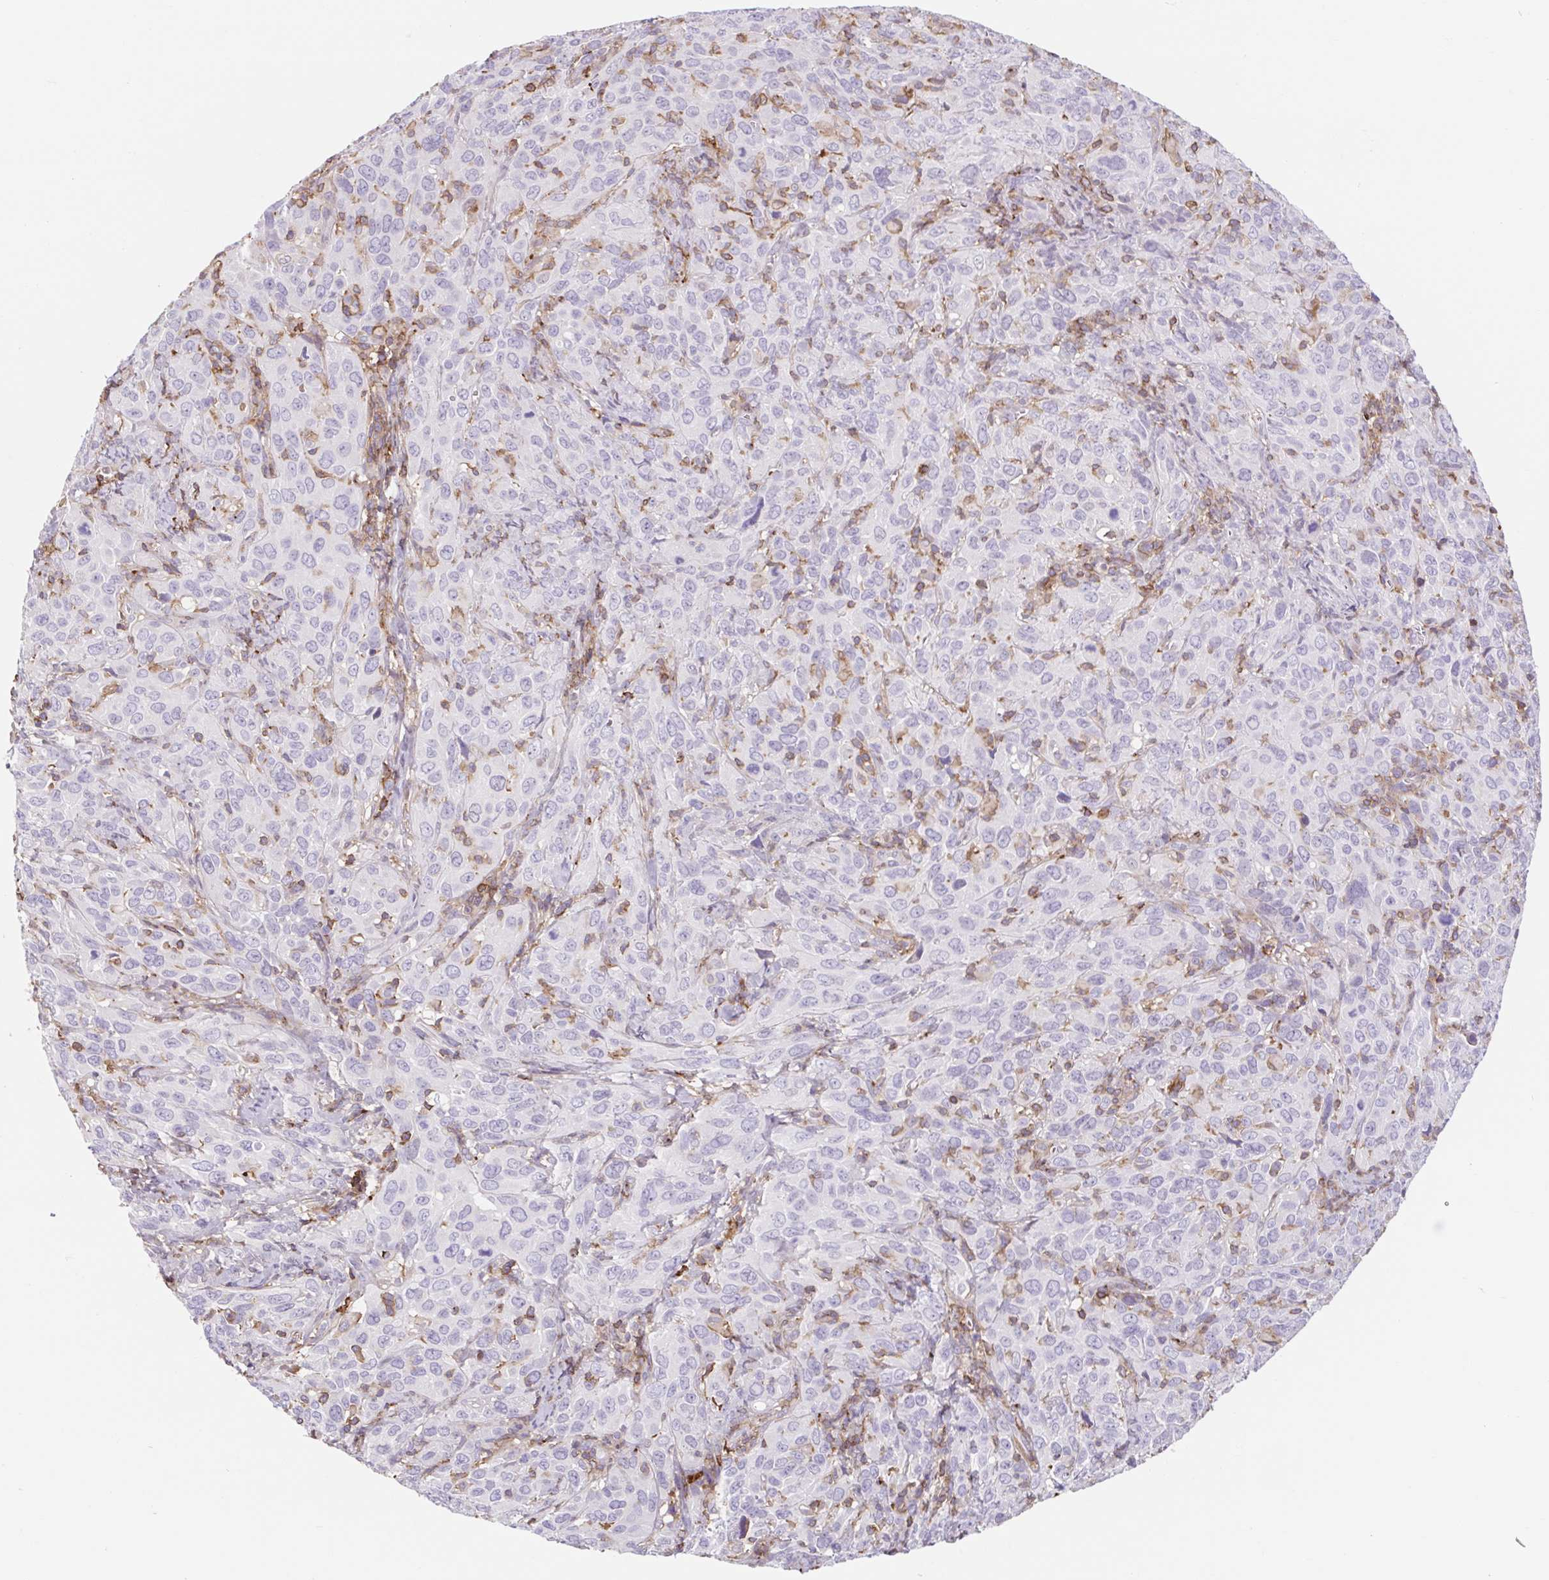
{"staining": {"intensity": "negative", "quantity": "none", "location": "none"}, "tissue": "cervical cancer", "cell_type": "Tumor cells", "image_type": "cancer", "snomed": [{"axis": "morphology", "description": "Normal tissue, NOS"}, {"axis": "morphology", "description": "Squamous cell carcinoma, NOS"}, {"axis": "topography", "description": "Cervix"}], "caption": "There is no significant positivity in tumor cells of cervical cancer (squamous cell carcinoma).", "gene": "TPRG1", "patient": {"sex": "female", "age": 51}}